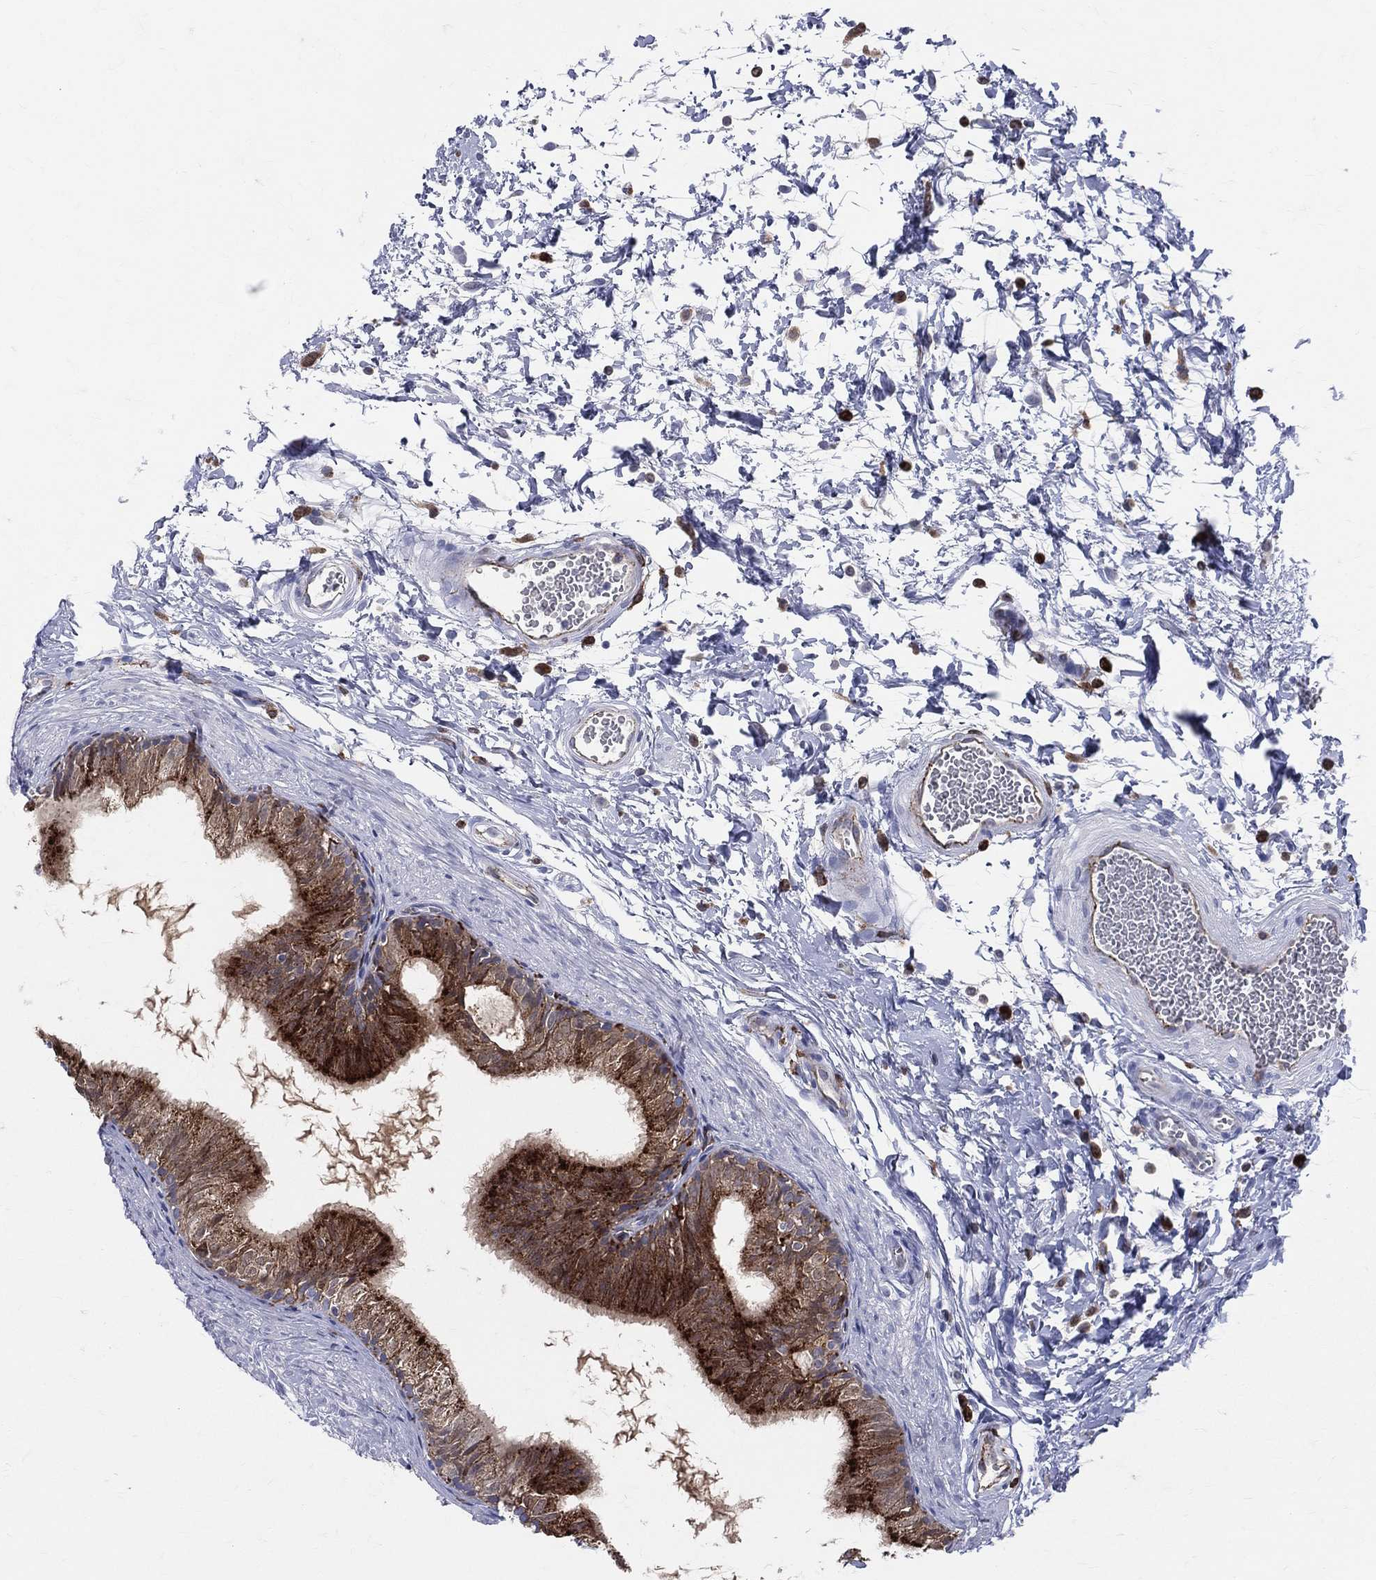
{"staining": {"intensity": "strong", "quantity": ">75%", "location": "cytoplasmic/membranous"}, "tissue": "epididymis", "cell_type": "Glandular cells", "image_type": "normal", "snomed": [{"axis": "morphology", "description": "Normal tissue, NOS"}, {"axis": "topography", "description": "Epididymis"}], "caption": "Strong cytoplasmic/membranous positivity is appreciated in approximately >75% of glandular cells in benign epididymis.", "gene": "CD74", "patient": {"sex": "male", "age": 22}}